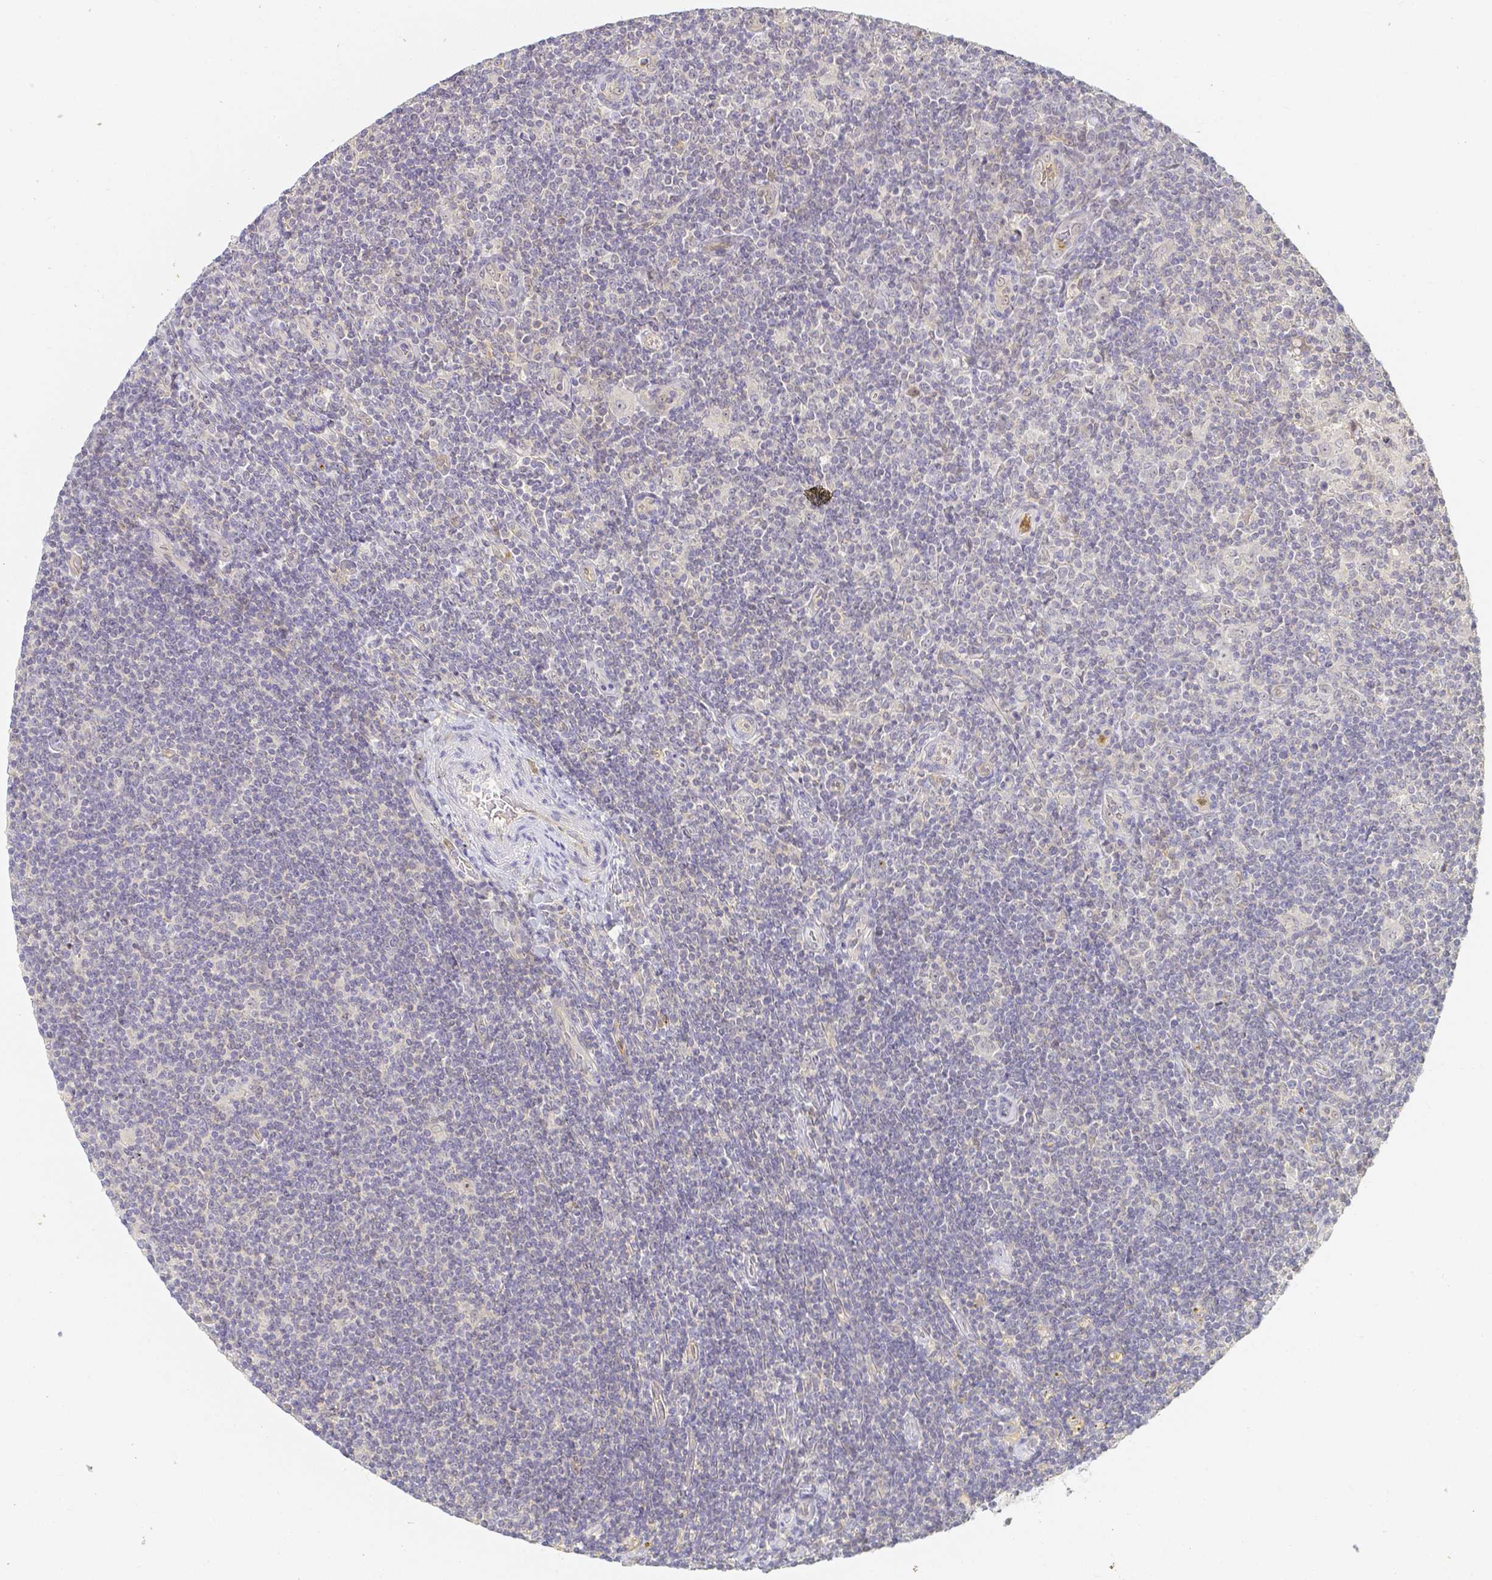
{"staining": {"intensity": "negative", "quantity": "none", "location": "none"}, "tissue": "lymphoma", "cell_type": "Tumor cells", "image_type": "cancer", "snomed": [{"axis": "morphology", "description": "Hodgkin's disease, NOS"}, {"axis": "topography", "description": "Lymph node"}], "caption": "Tumor cells are negative for protein expression in human Hodgkin's disease.", "gene": "KCNH1", "patient": {"sex": "male", "age": 40}}